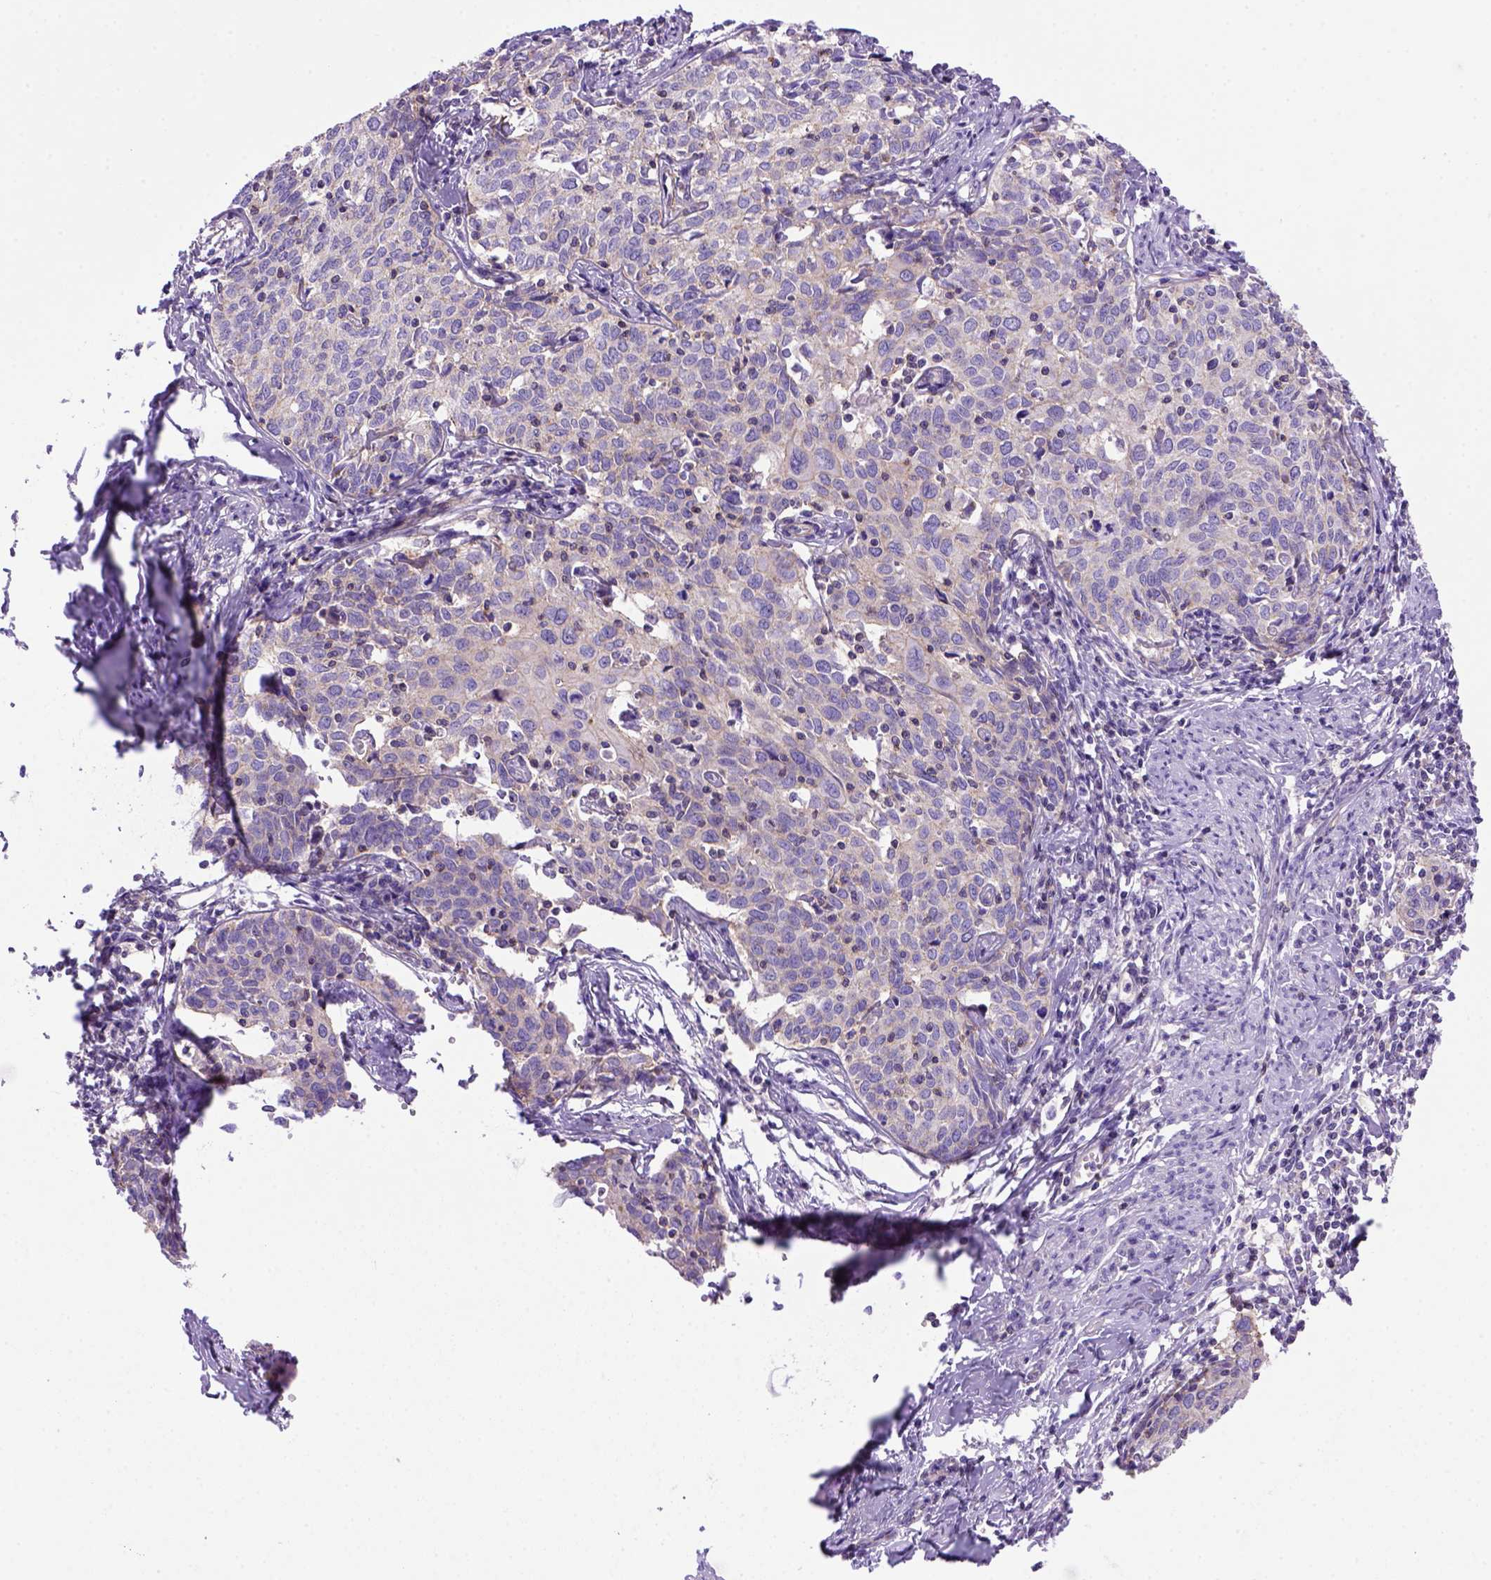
{"staining": {"intensity": "negative", "quantity": "none", "location": "none"}, "tissue": "cervical cancer", "cell_type": "Tumor cells", "image_type": "cancer", "snomed": [{"axis": "morphology", "description": "Squamous cell carcinoma, NOS"}, {"axis": "topography", "description": "Cervix"}], "caption": "High magnification brightfield microscopy of squamous cell carcinoma (cervical) stained with DAB (3,3'-diaminobenzidine) (brown) and counterstained with hematoxylin (blue): tumor cells show no significant positivity.", "gene": "PEX12", "patient": {"sex": "female", "age": 62}}